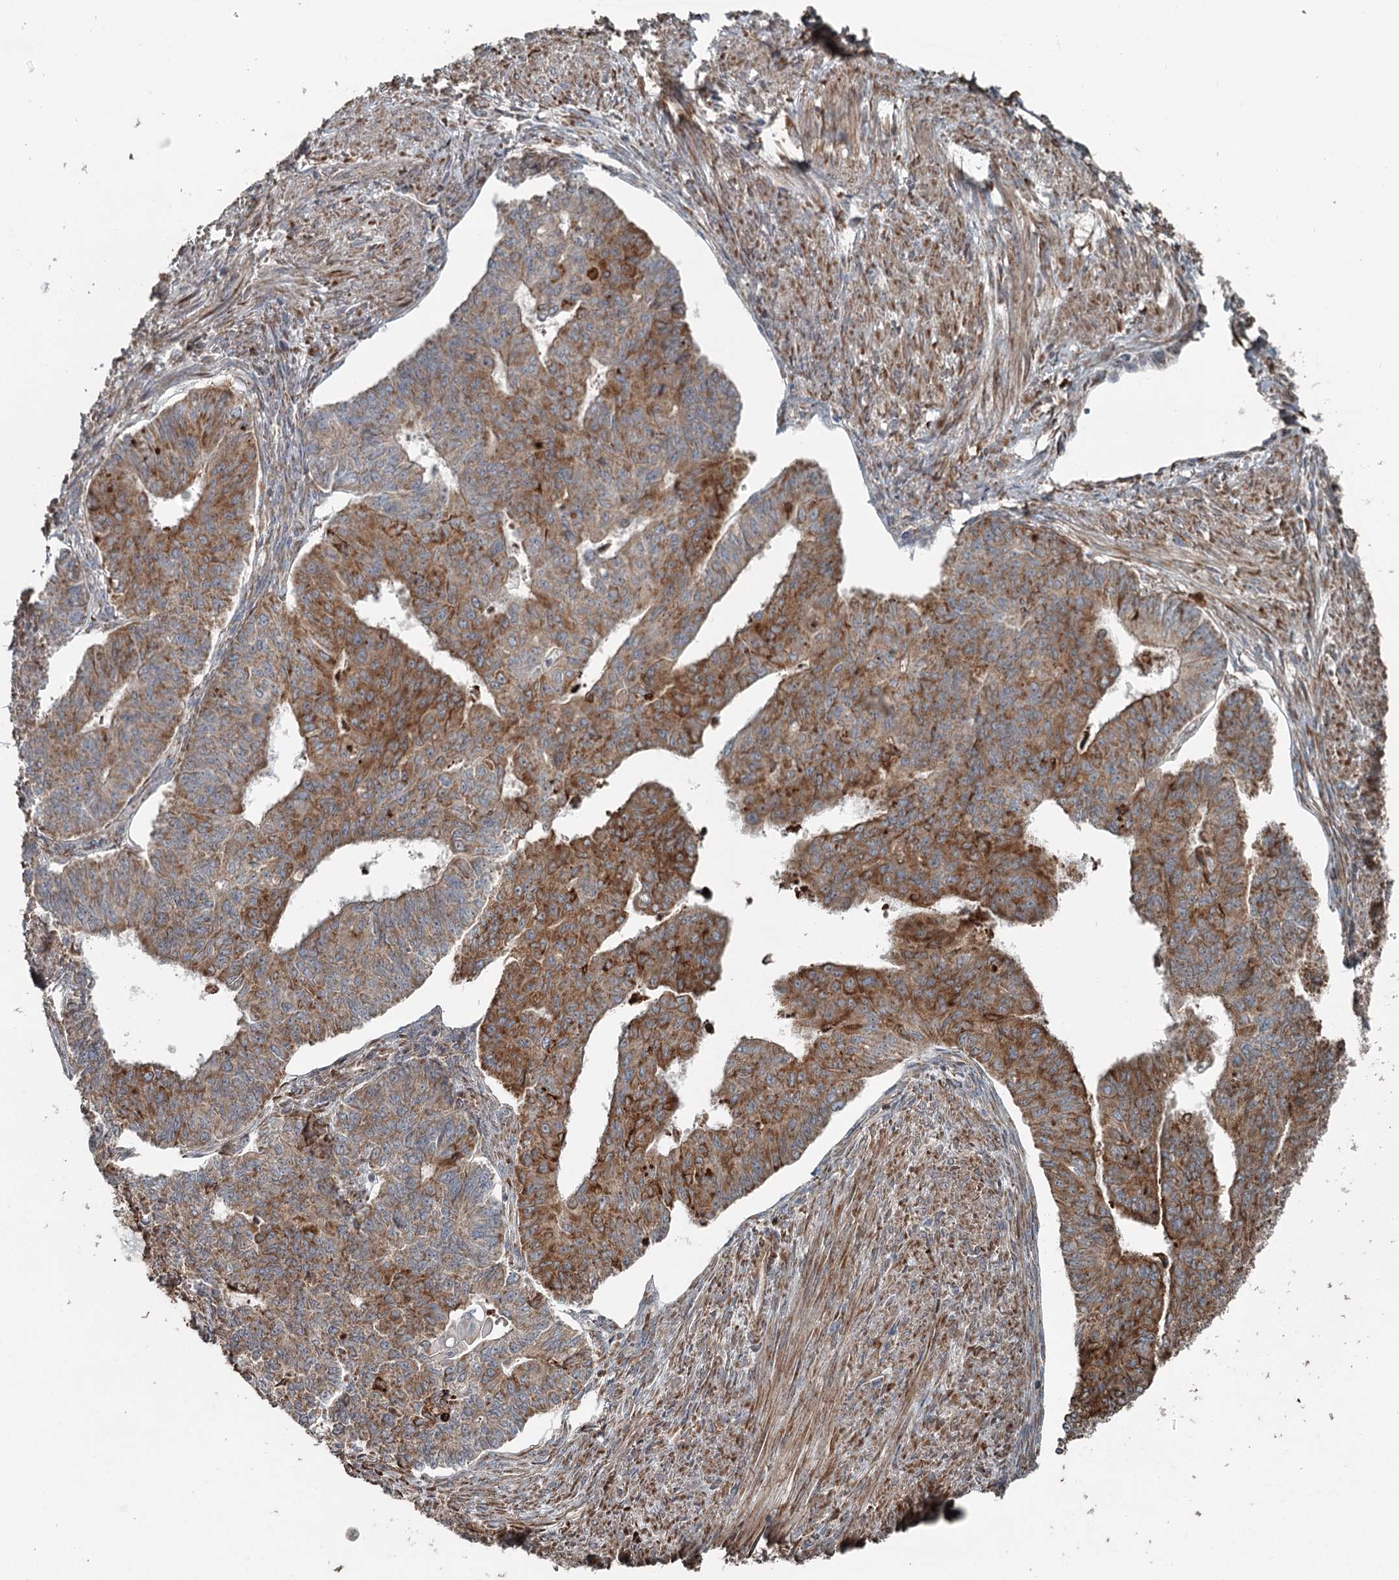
{"staining": {"intensity": "moderate", "quantity": ">75%", "location": "cytoplasmic/membranous"}, "tissue": "endometrial cancer", "cell_type": "Tumor cells", "image_type": "cancer", "snomed": [{"axis": "morphology", "description": "Adenocarcinoma, NOS"}, {"axis": "topography", "description": "Endometrium"}], "caption": "High-magnification brightfield microscopy of adenocarcinoma (endometrial) stained with DAB (3,3'-diaminobenzidine) (brown) and counterstained with hematoxylin (blue). tumor cells exhibit moderate cytoplasmic/membranous expression is appreciated in approximately>75% of cells.", "gene": "RASSF8", "patient": {"sex": "female", "age": 32}}